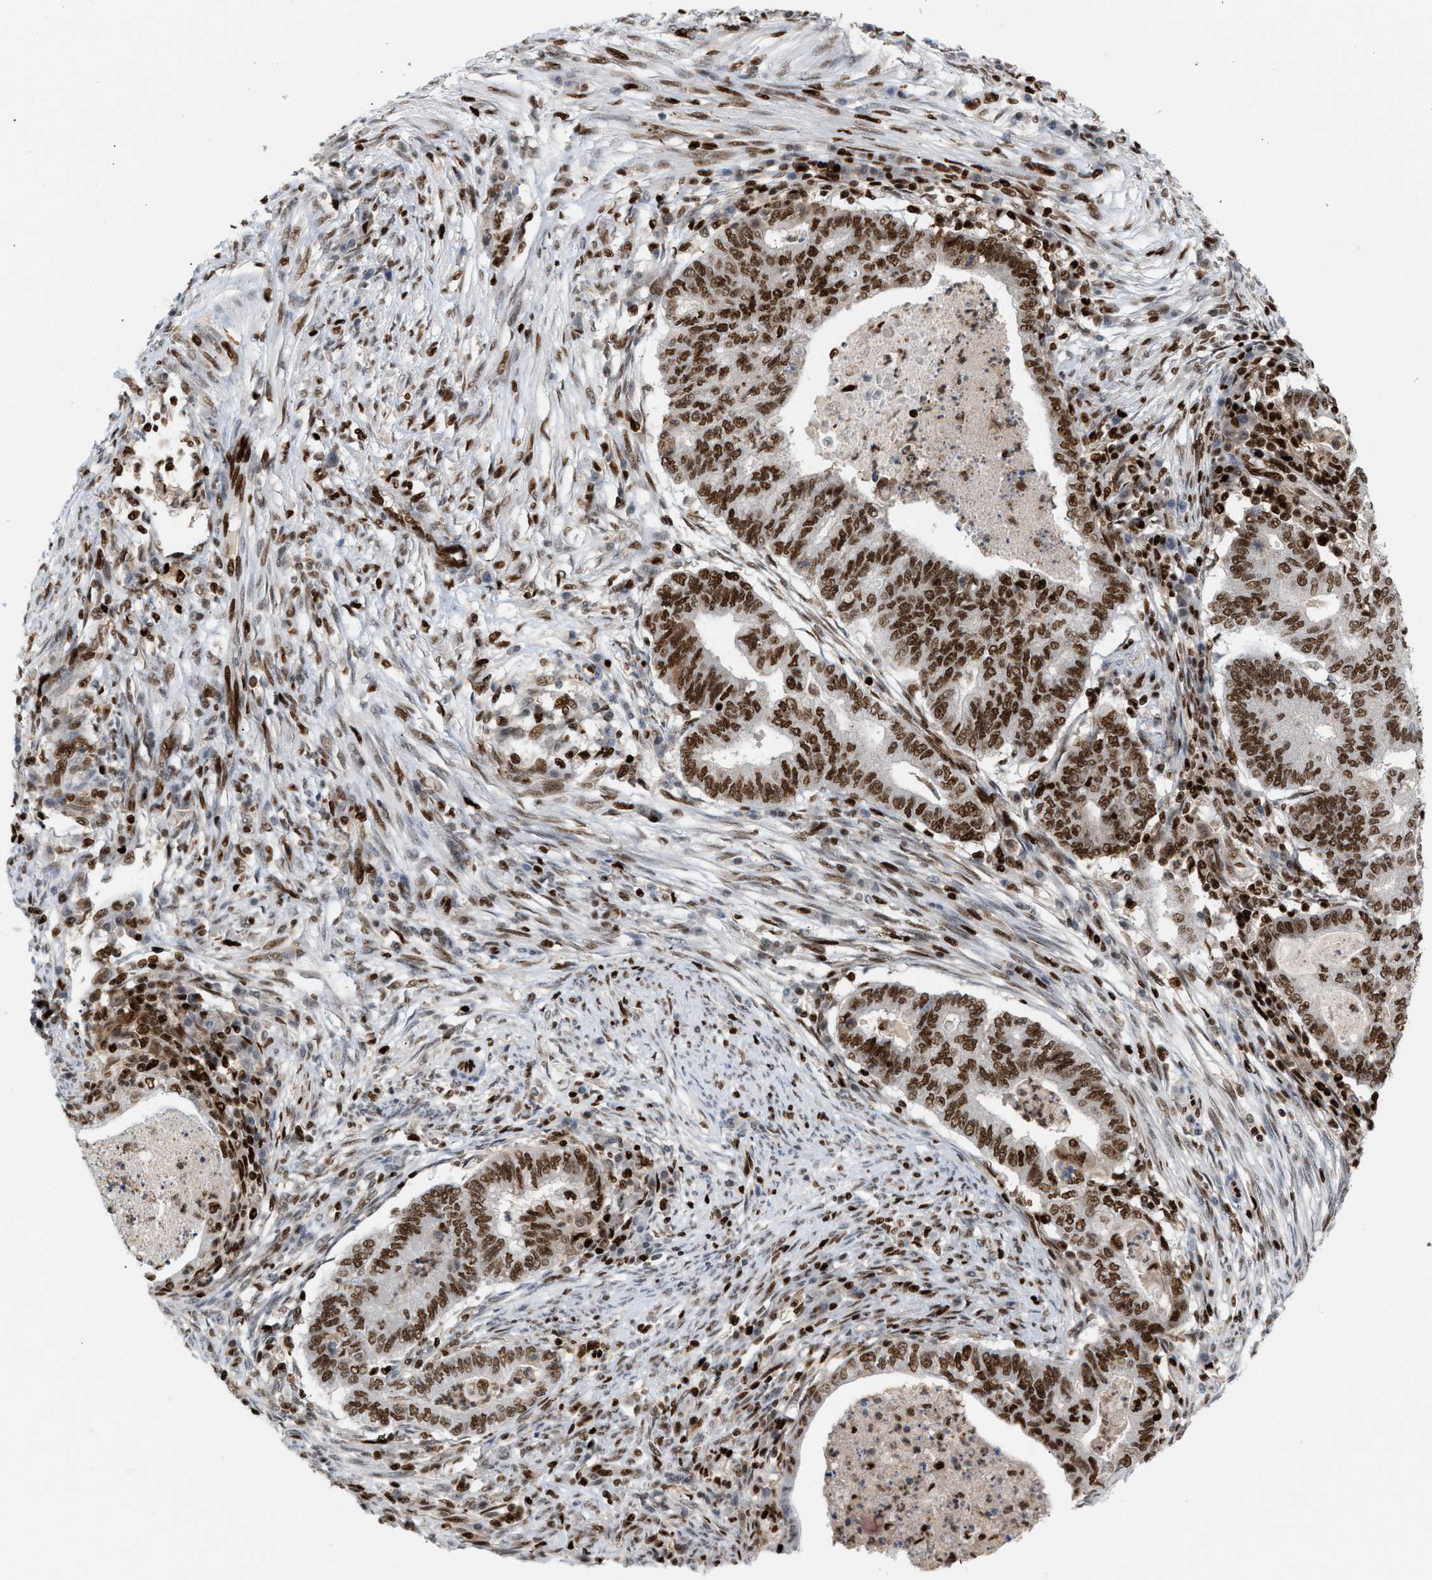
{"staining": {"intensity": "strong", "quantity": ">75%", "location": "nuclear"}, "tissue": "endometrial cancer", "cell_type": "Tumor cells", "image_type": "cancer", "snomed": [{"axis": "morphology", "description": "Polyp, NOS"}, {"axis": "morphology", "description": "Adenocarcinoma, NOS"}, {"axis": "morphology", "description": "Adenoma, NOS"}, {"axis": "topography", "description": "Endometrium"}], "caption": "DAB (3,3'-diaminobenzidine) immunohistochemical staining of endometrial cancer (adenocarcinoma) demonstrates strong nuclear protein positivity in about >75% of tumor cells.", "gene": "RNASEK-C17orf49", "patient": {"sex": "female", "age": 79}}